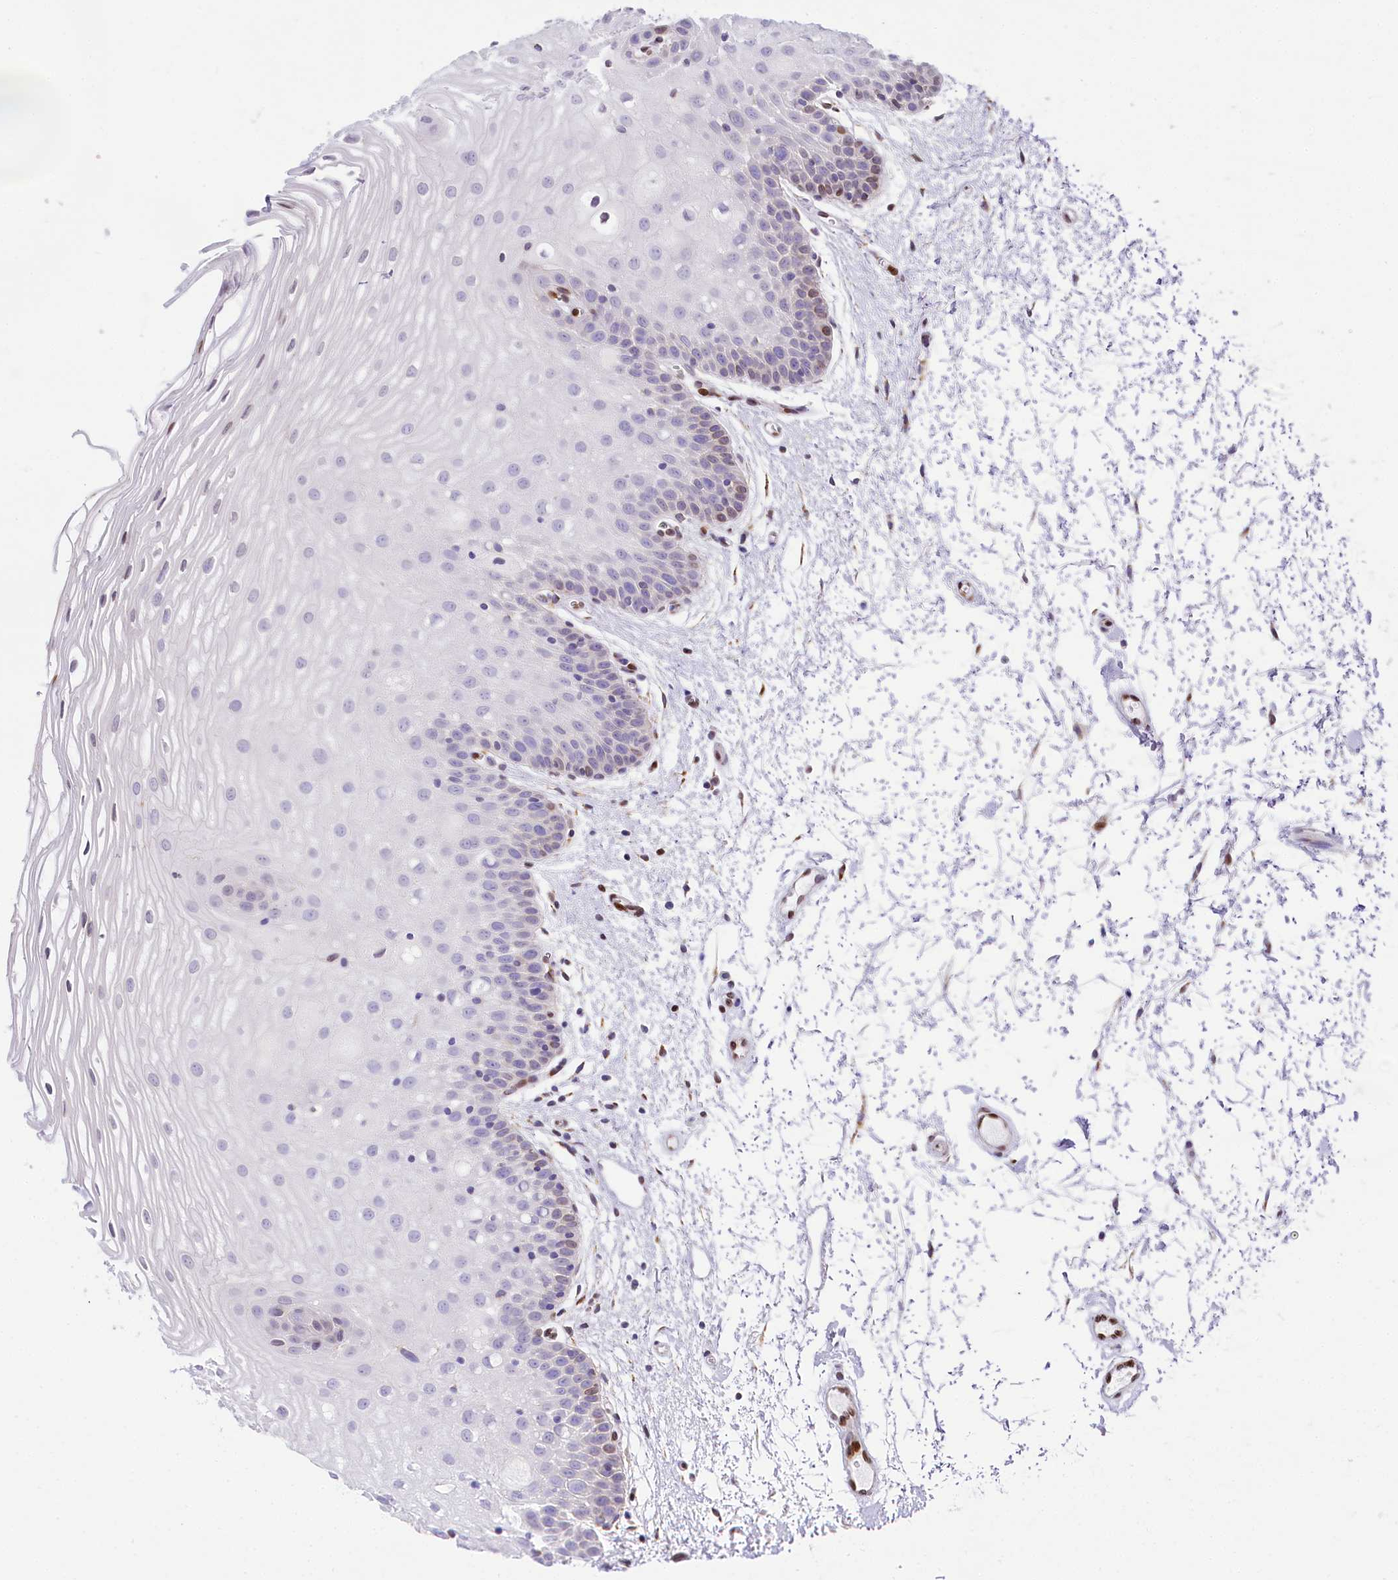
{"staining": {"intensity": "weak", "quantity": "<25%", "location": "nuclear"}, "tissue": "oral mucosa", "cell_type": "Squamous epithelial cells", "image_type": "normal", "snomed": [{"axis": "morphology", "description": "Normal tissue, NOS"}, {"axis": "topography", "description": "Oral tissue"}, {"axis": "topography", "description": "Tounge, NOS"}], "caption": "Immunohistochemistry of benign oral mucosa reveals no positivity in squamous epithelial cells.", "gene": "PPIP5K2", "patient": {"sex": "female", "age": 73}}